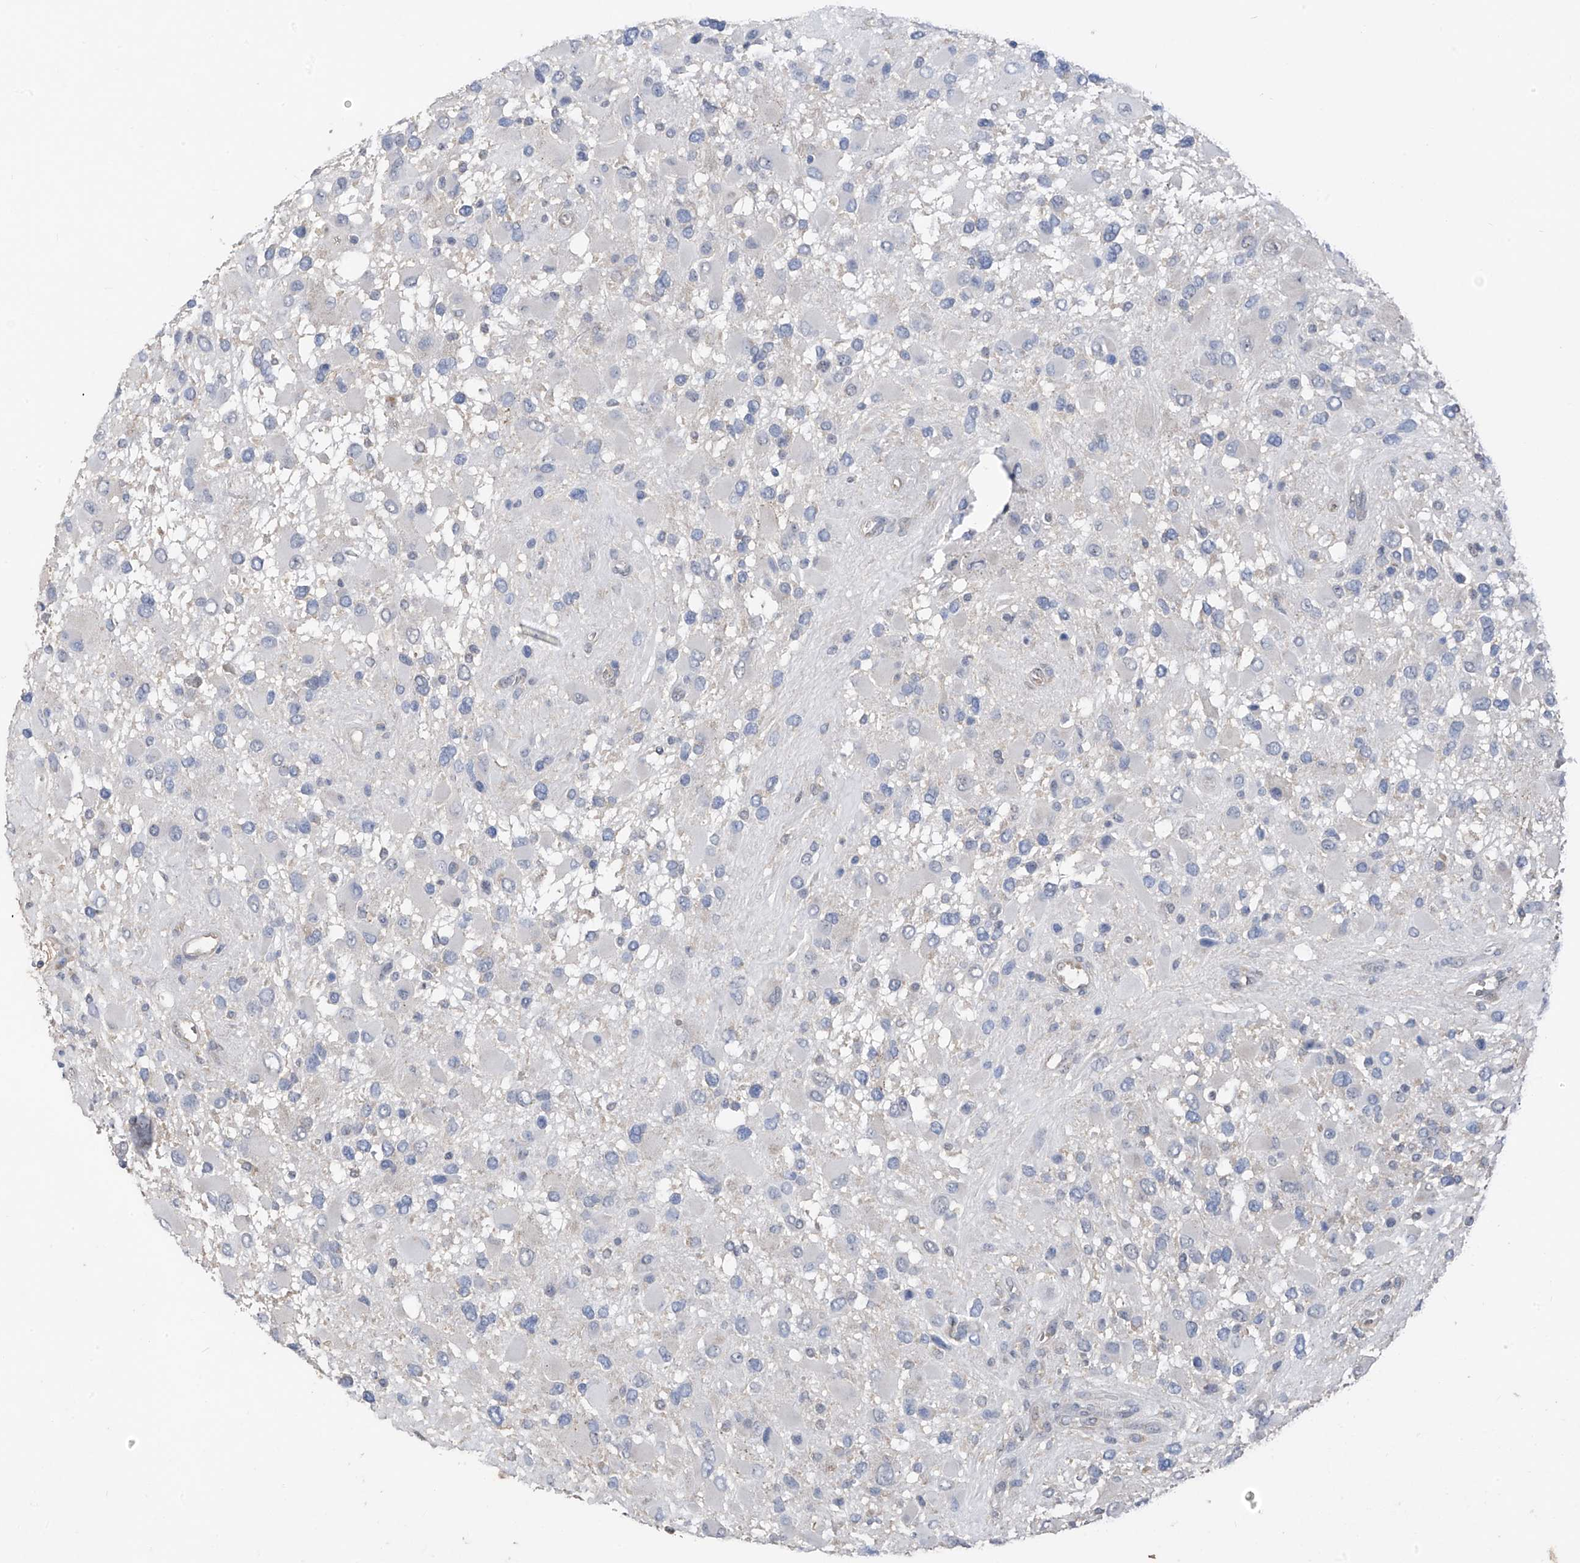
{"staining": {"intensity": "negative", "quantity": "none", "location": "none"}, "tissue": "glioma", "cell_type": "Tumor cells", "image_type": "cancer", "snomed": [{"axis": "morphology", "description": "Glioma, malignant, High grade"}, {"axis": "topography", "description": "Brain"}], "caption": "Protein analysis of malignant high-grade glioma demonstrates no significant positivity in tumor cells. The staining was performed using DAB (3,3'-diaminobenzidine) to visualize the protein expression in brown, while the nuclei were stained in blue with hematoxylin (Magnification: 20x).", "gene": "RPL4", "patient": {"sex": "male", "age": 53}}